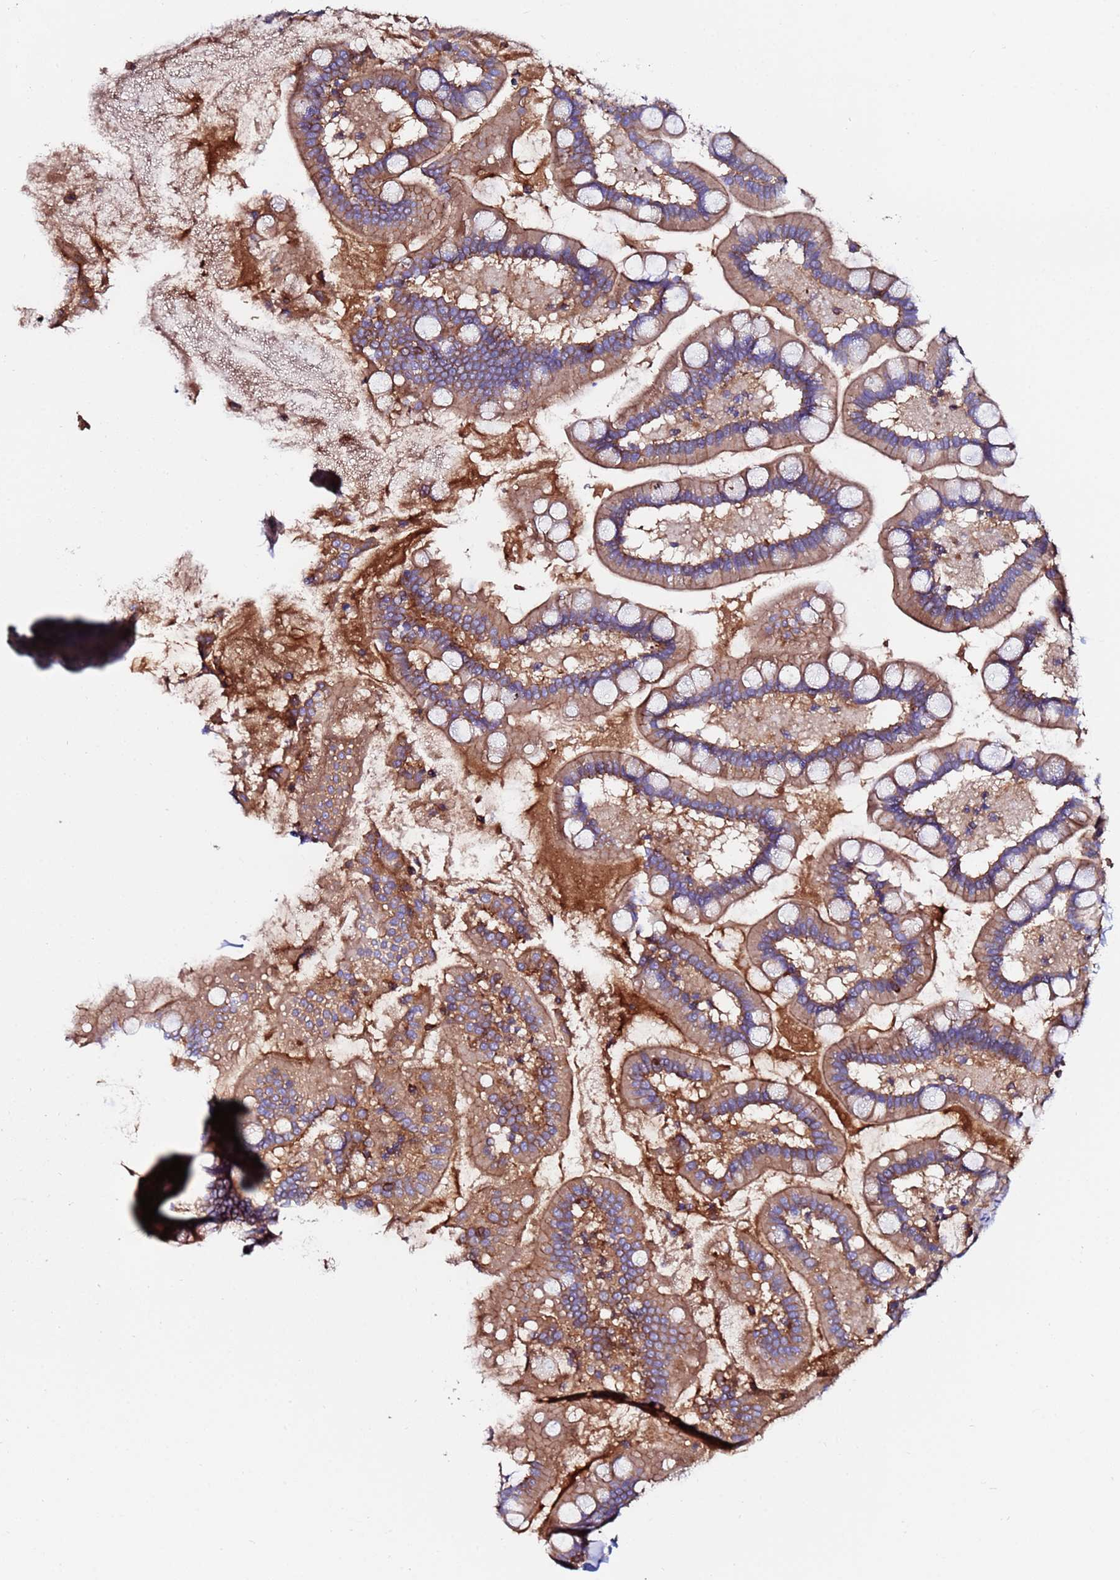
{"staining": {"intensity": "moderate", "quantity": ">75%", "location": "cytoplasmic/membranous"}, "tissue": "small intestine", "cell_type": "Glandular cells", "image_type": "normal", "snomed": [{"axis": "morphology", "description": "Normal tissue, NOS"}, {"axis": "topography", "description": "Small intestine"}], "caption": "Unremarkable small intestine exhibits moderate cytoplasmic/membranous expression in approximately >75% of glandular cells, visualized by immunohistochemistry. (DAB IHC, brown staining for protein, blue staining for nuclei).", "gene": "POTEE", "patient": {"sex": "female", "age": 64}}